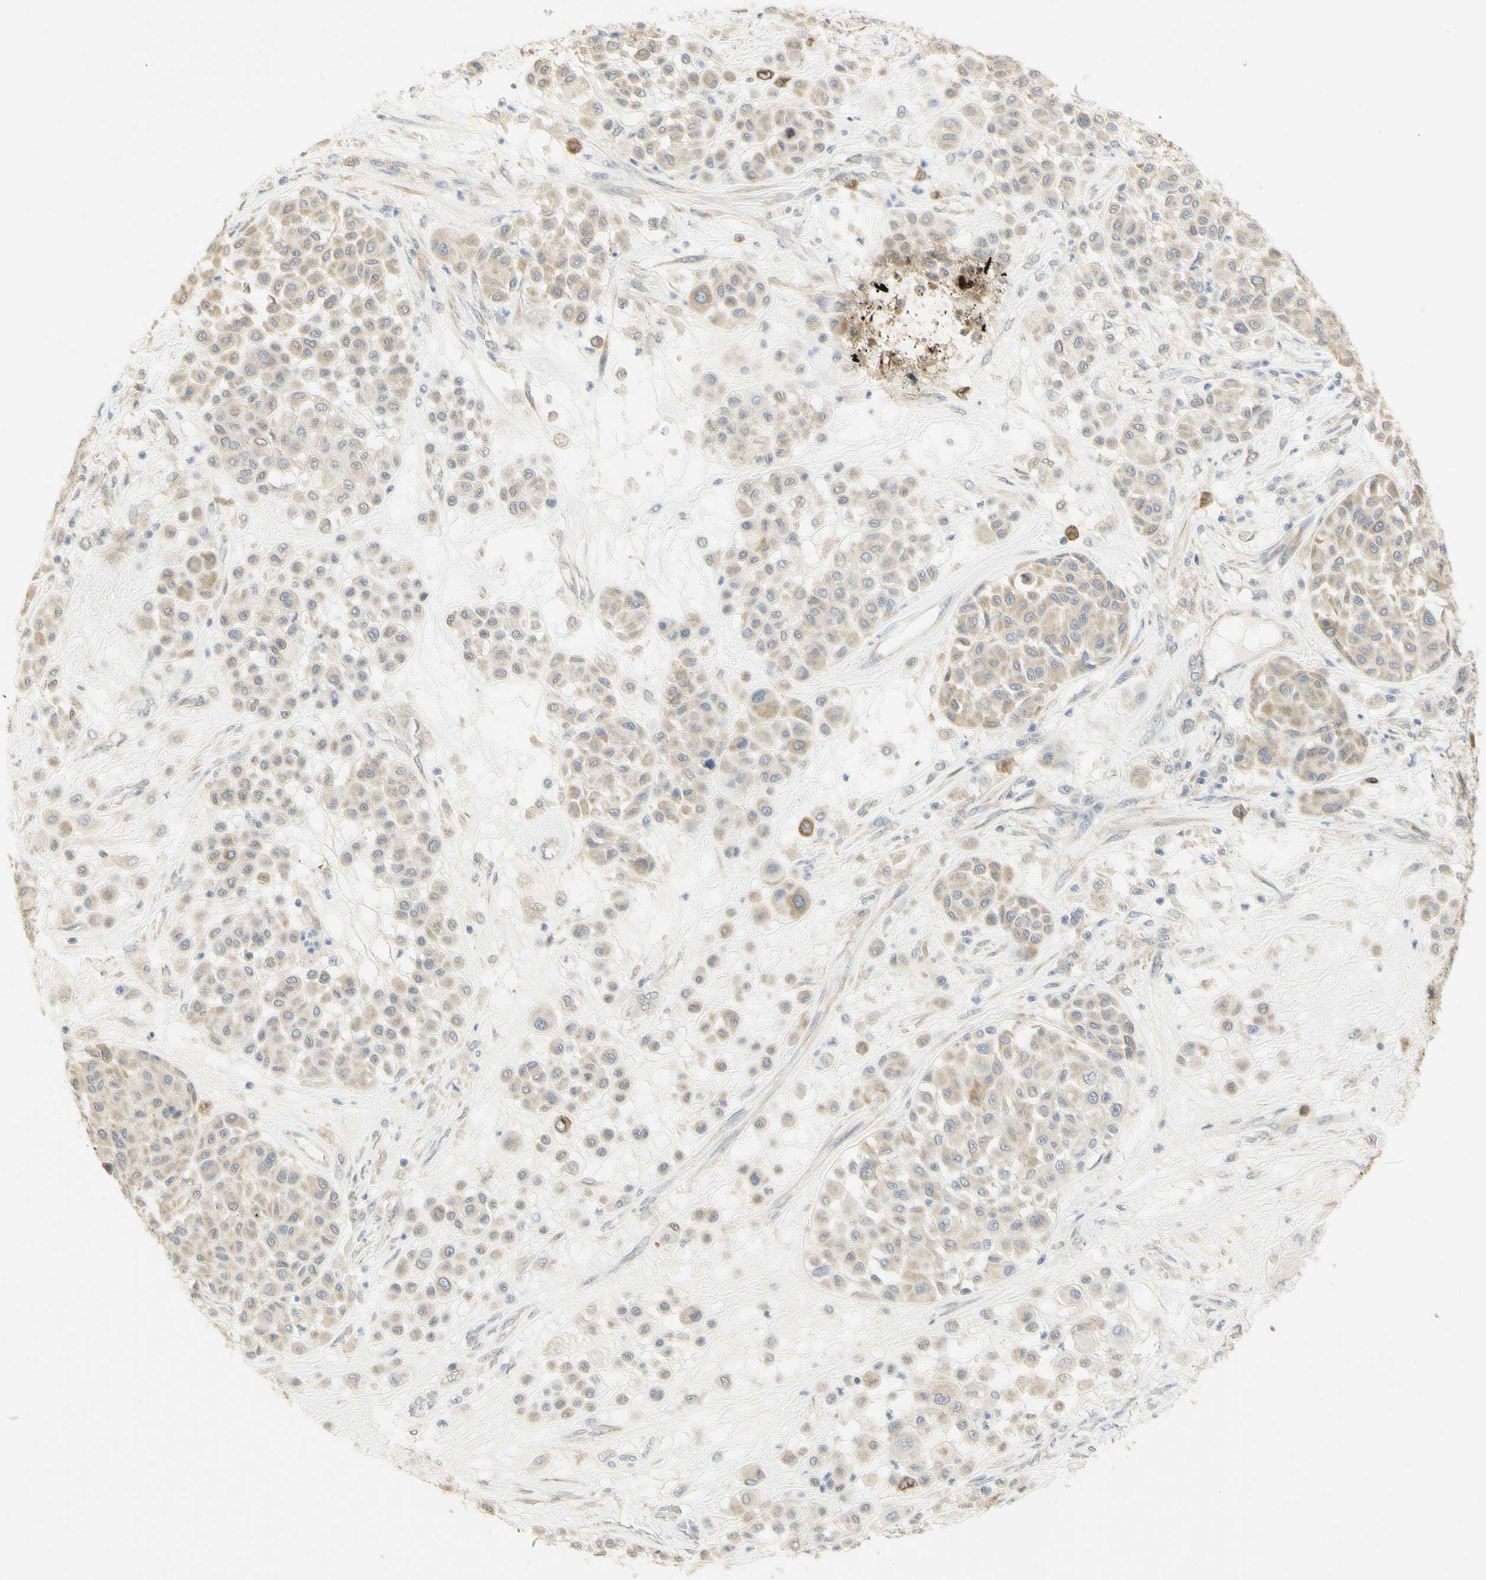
{"staining": {"intensity": "weak", "quantity": ">75%", "location": "cytoplasmic/membranous"}, "tissue": "melanoma", "cell_type": "Tumor cells", "image_type": "cancer", "snomed": [{"axis": "morphology", "description": "Malignant melanoma, Metastatic site"}, {"axis": "topography", "description": "Soft tissue"}], "caption": "This is an image of IHC staining of malignant melanoma (metastatic site), which shows weak positivity in the cytoplasmic/membranous of tumor cells.", "gene": "KIF11", "patient": {"sex": "male", "age": 41}}